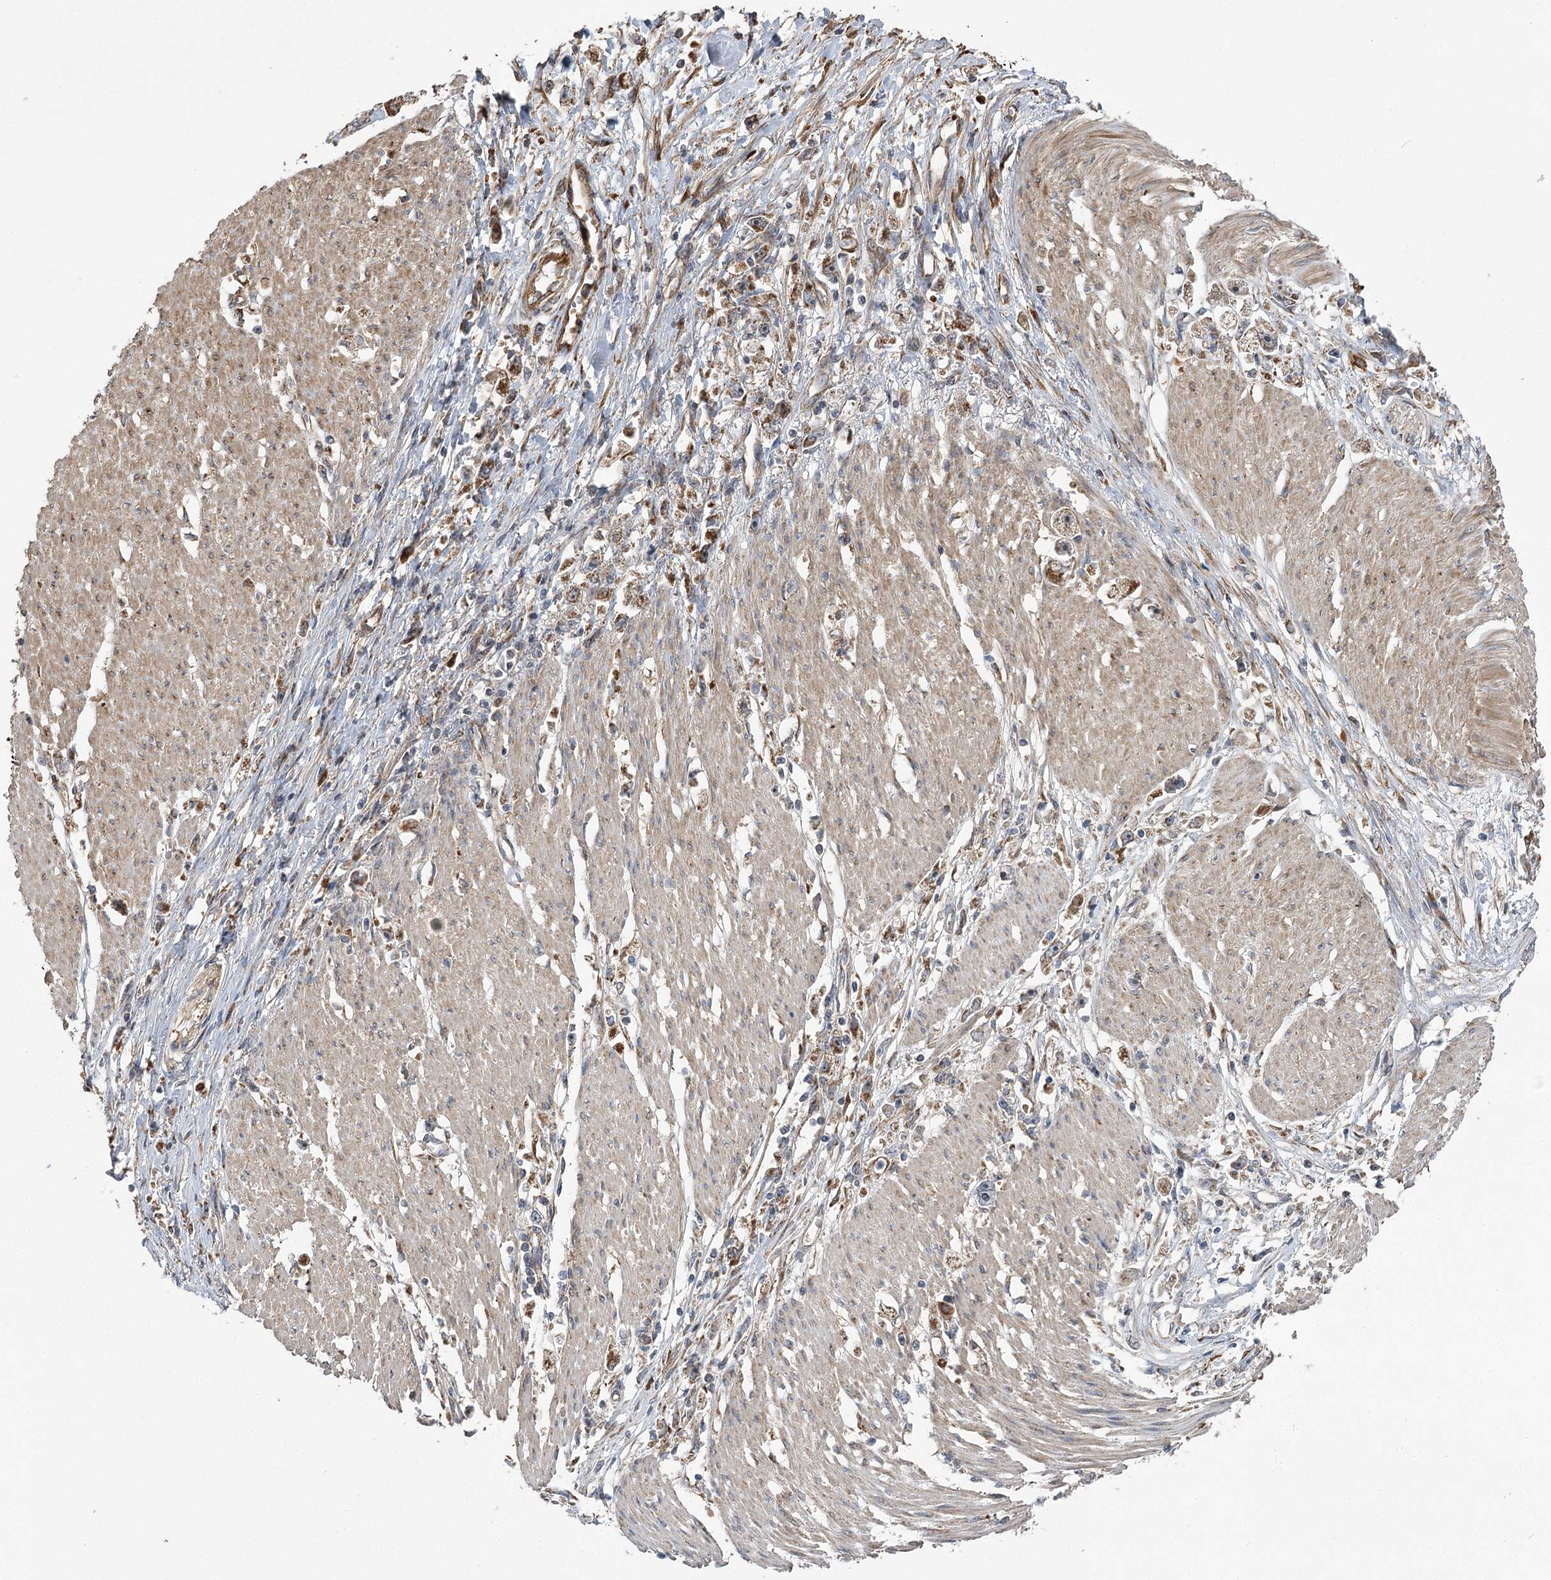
{"staining": {"intensity": "moderate", "quantity": ">75%", "location": "cytoplasmic/membranous"}, "tissue": "stomach cancer", "cell_type": "Tumor cells", "image_type": "cancer", "snomed": [{"axis": "morphology", "description": "Adenocarcinoma, NOS"}, {"axis": "topography", "description": "Stomach"}], "caption": "Stomach cancer tissue displays moderate cytoplasmic/membranous expression in about >75% of tumor cells, visualized by immunohistochemistry.", "gene": "RWDD4", "patient": {"sex": "female", "age": 59}}